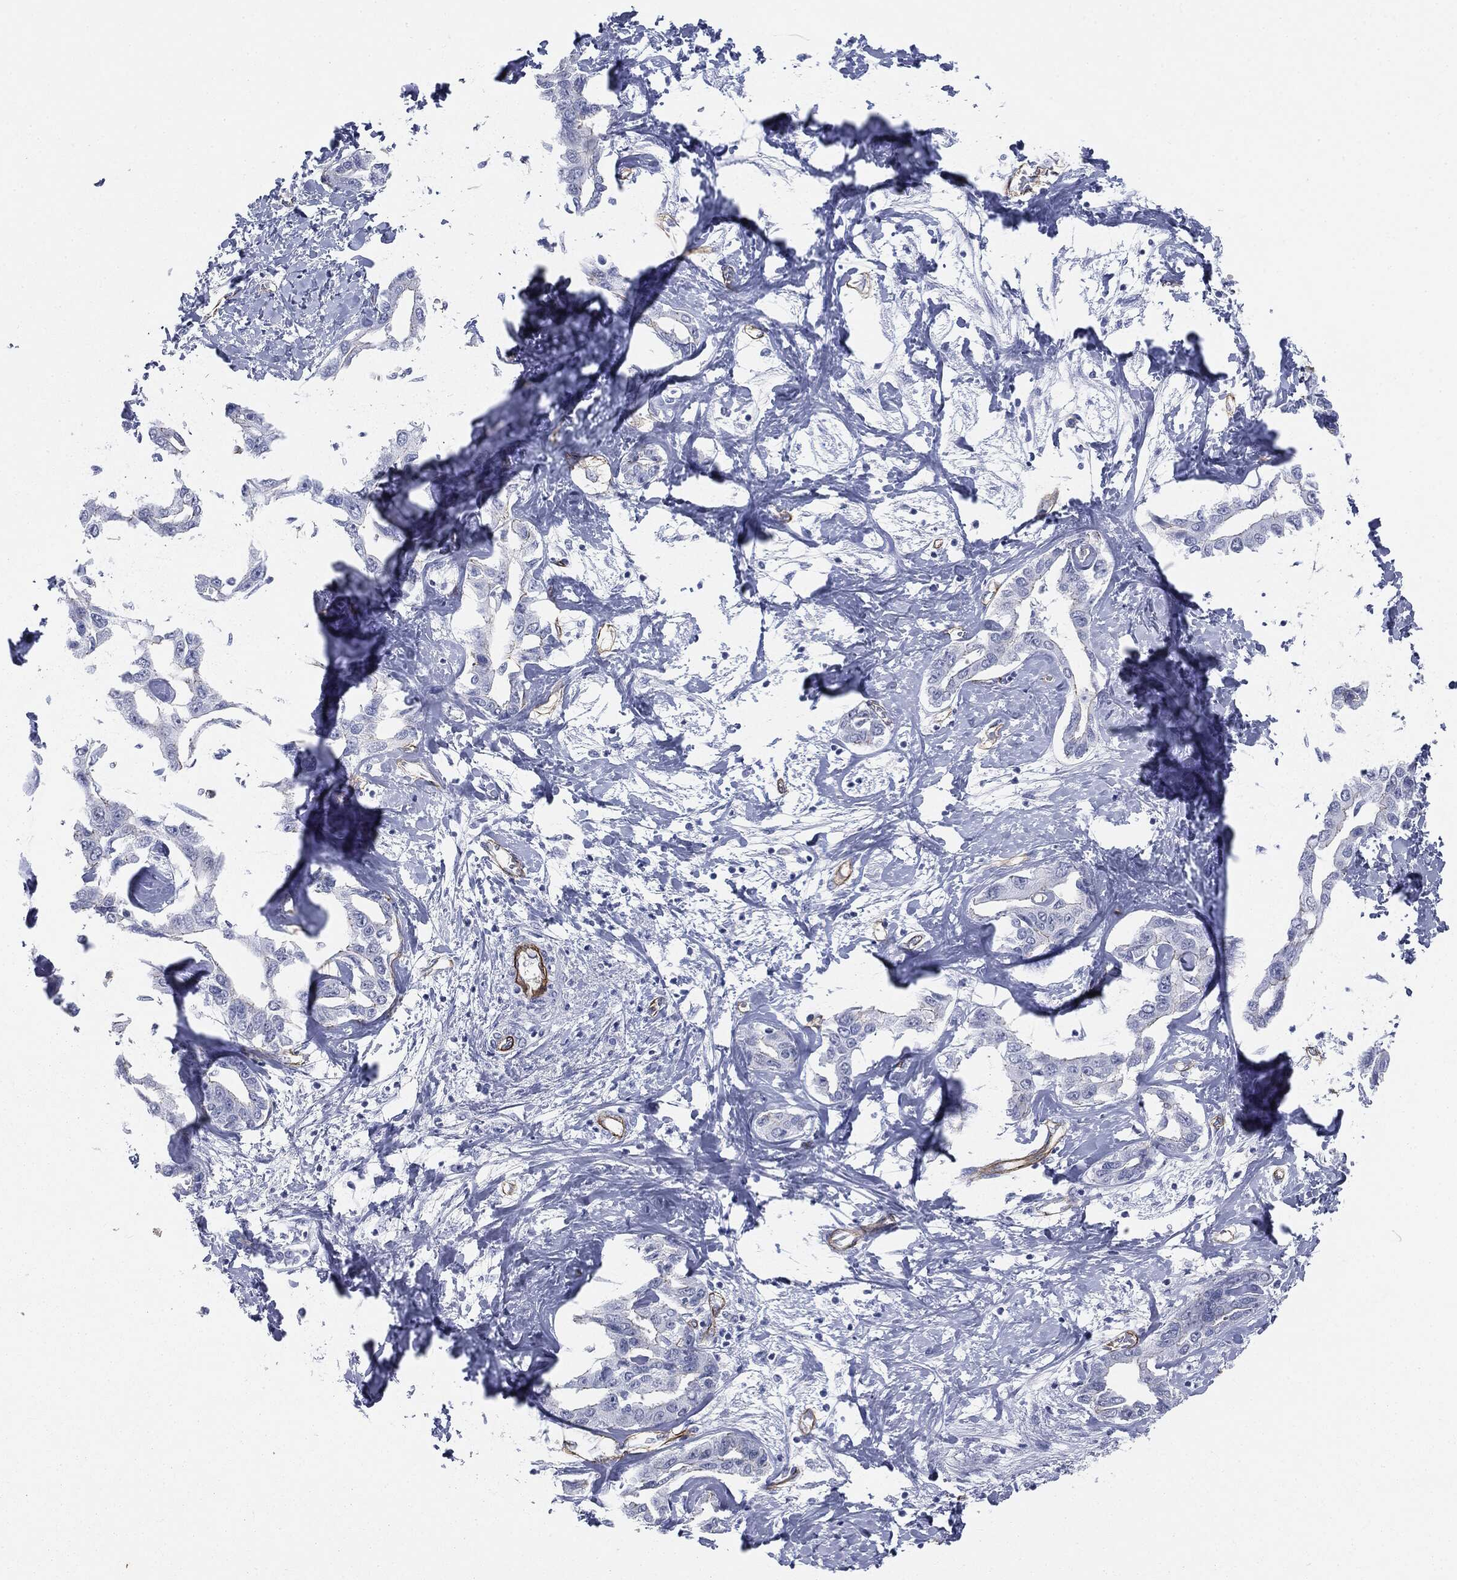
{"staining": {"intensity": "negative", "quantity": "none", "location": "none"}, "tissue": "liver cancer", "cell_type": "Tumor cells", "image_type": "cancer", "snomed": [{"axis": "morphology", "description": "Cholangiocarcinoma"}, {"axis": "topography", "description": "Liver"}], "caption": "DAB immunohistochemical staining of liver cancer (cholangiocarcinoma) reveals no significant expression in tumor cells.", "gene": "MUC5AC", "patient": {"sex": "male", "age": 59}}